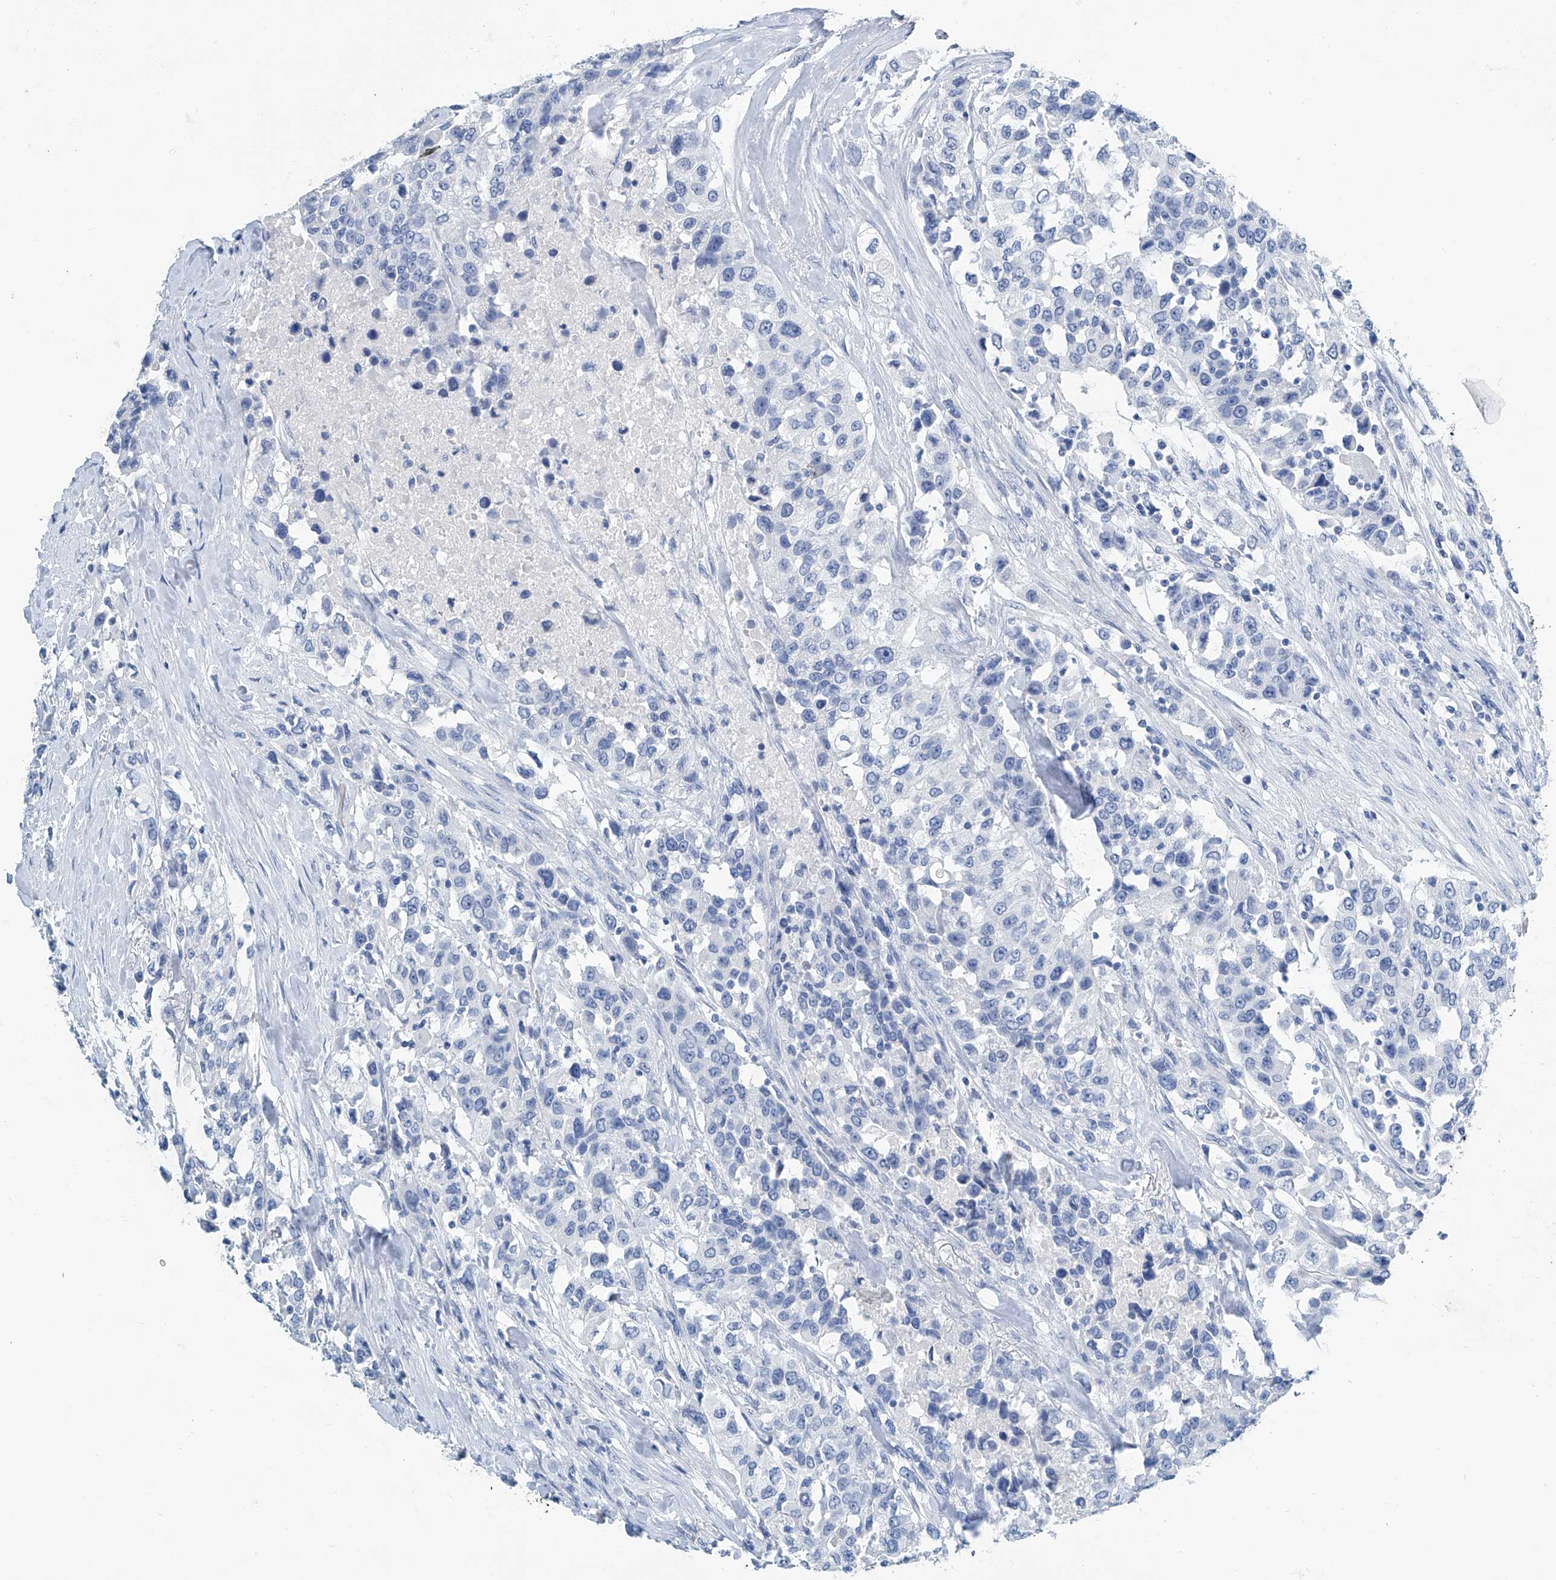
{"staining": {"intensity": "negative", "quantity": "none", "location": "none"}, "tissue": "urothelial cancer", "cell_type": "Tumor cells", "image_type": "cancer", "snomed": [{"axis": "morphology", "description": "Urothelial carcinoma, High grade"}, {"axis": "topography", "description": "Urinary bladder"}], "caption": "Tumor cells are negative for protein expression in human high-grade urothelial carcinoma. (Stains: DAB IHC with hematoxylin counter stain, Microscopy: brightfield microscopy at high magnification).", "gene": "CYP2A7", "patient": {"sex": "female", "age": 80}}